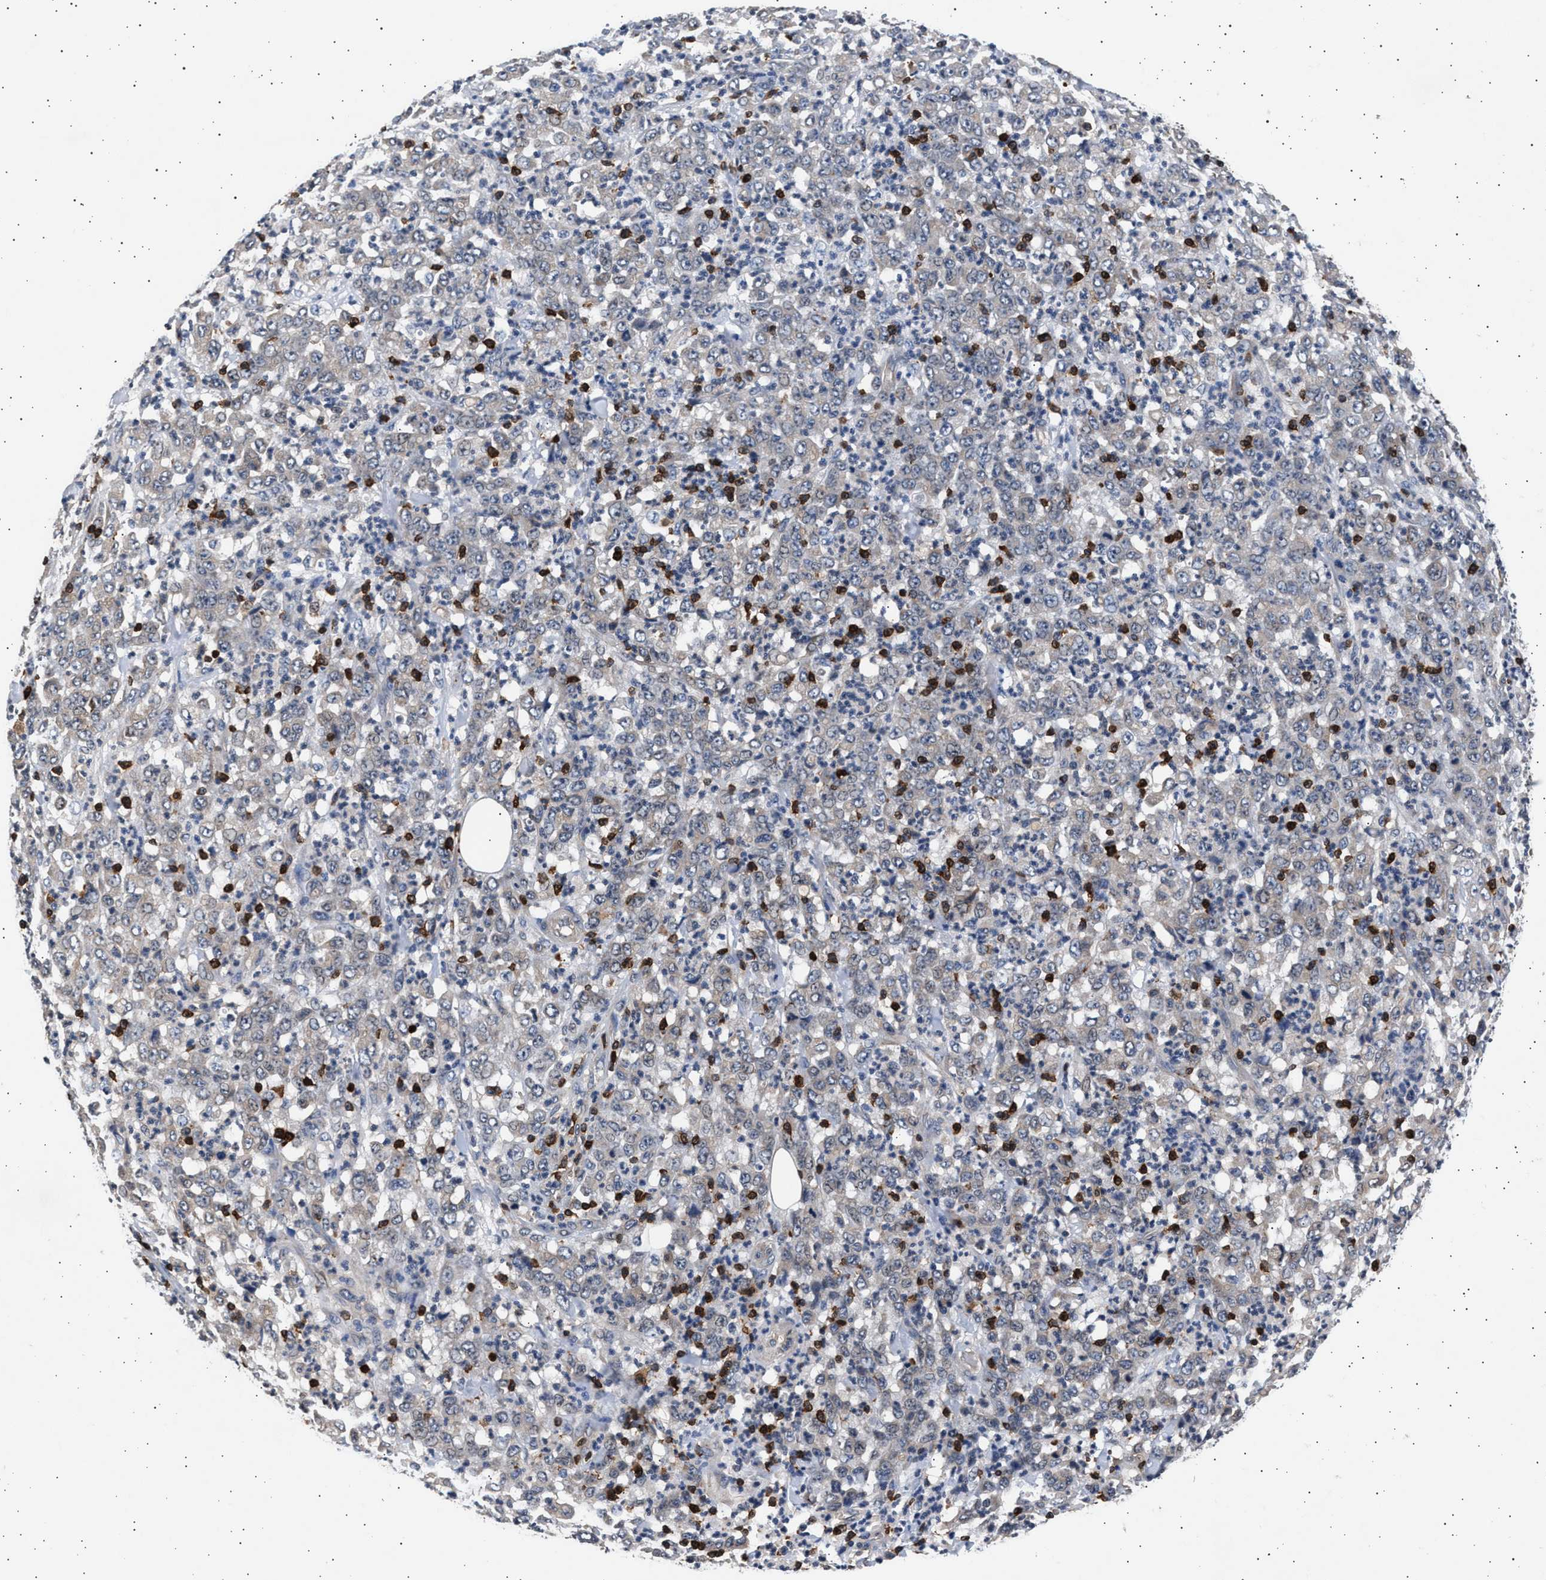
{"staining": {"intensity": "negative", "quantity": "none", "location": "none"}, "tissue": "stomach cancer", "cell_type": "Tumor cells", "image_type": "cancer", "snomed": [{"axis": "morphology", "description": "Adenocarcinoma, NOS"}, {"axis": "topography", "description": "Stomach, lower"}], "caption": "Immunohistochemistry (IHC) histopathology image of neoplastic tissue: stomach cancer stained with DAB (3,3'-diaminobenzidine) exhibits no significant protein expression in tumor cells.", "gene": "GRAP2", "patient": {"sex": "female", "age": 71}}